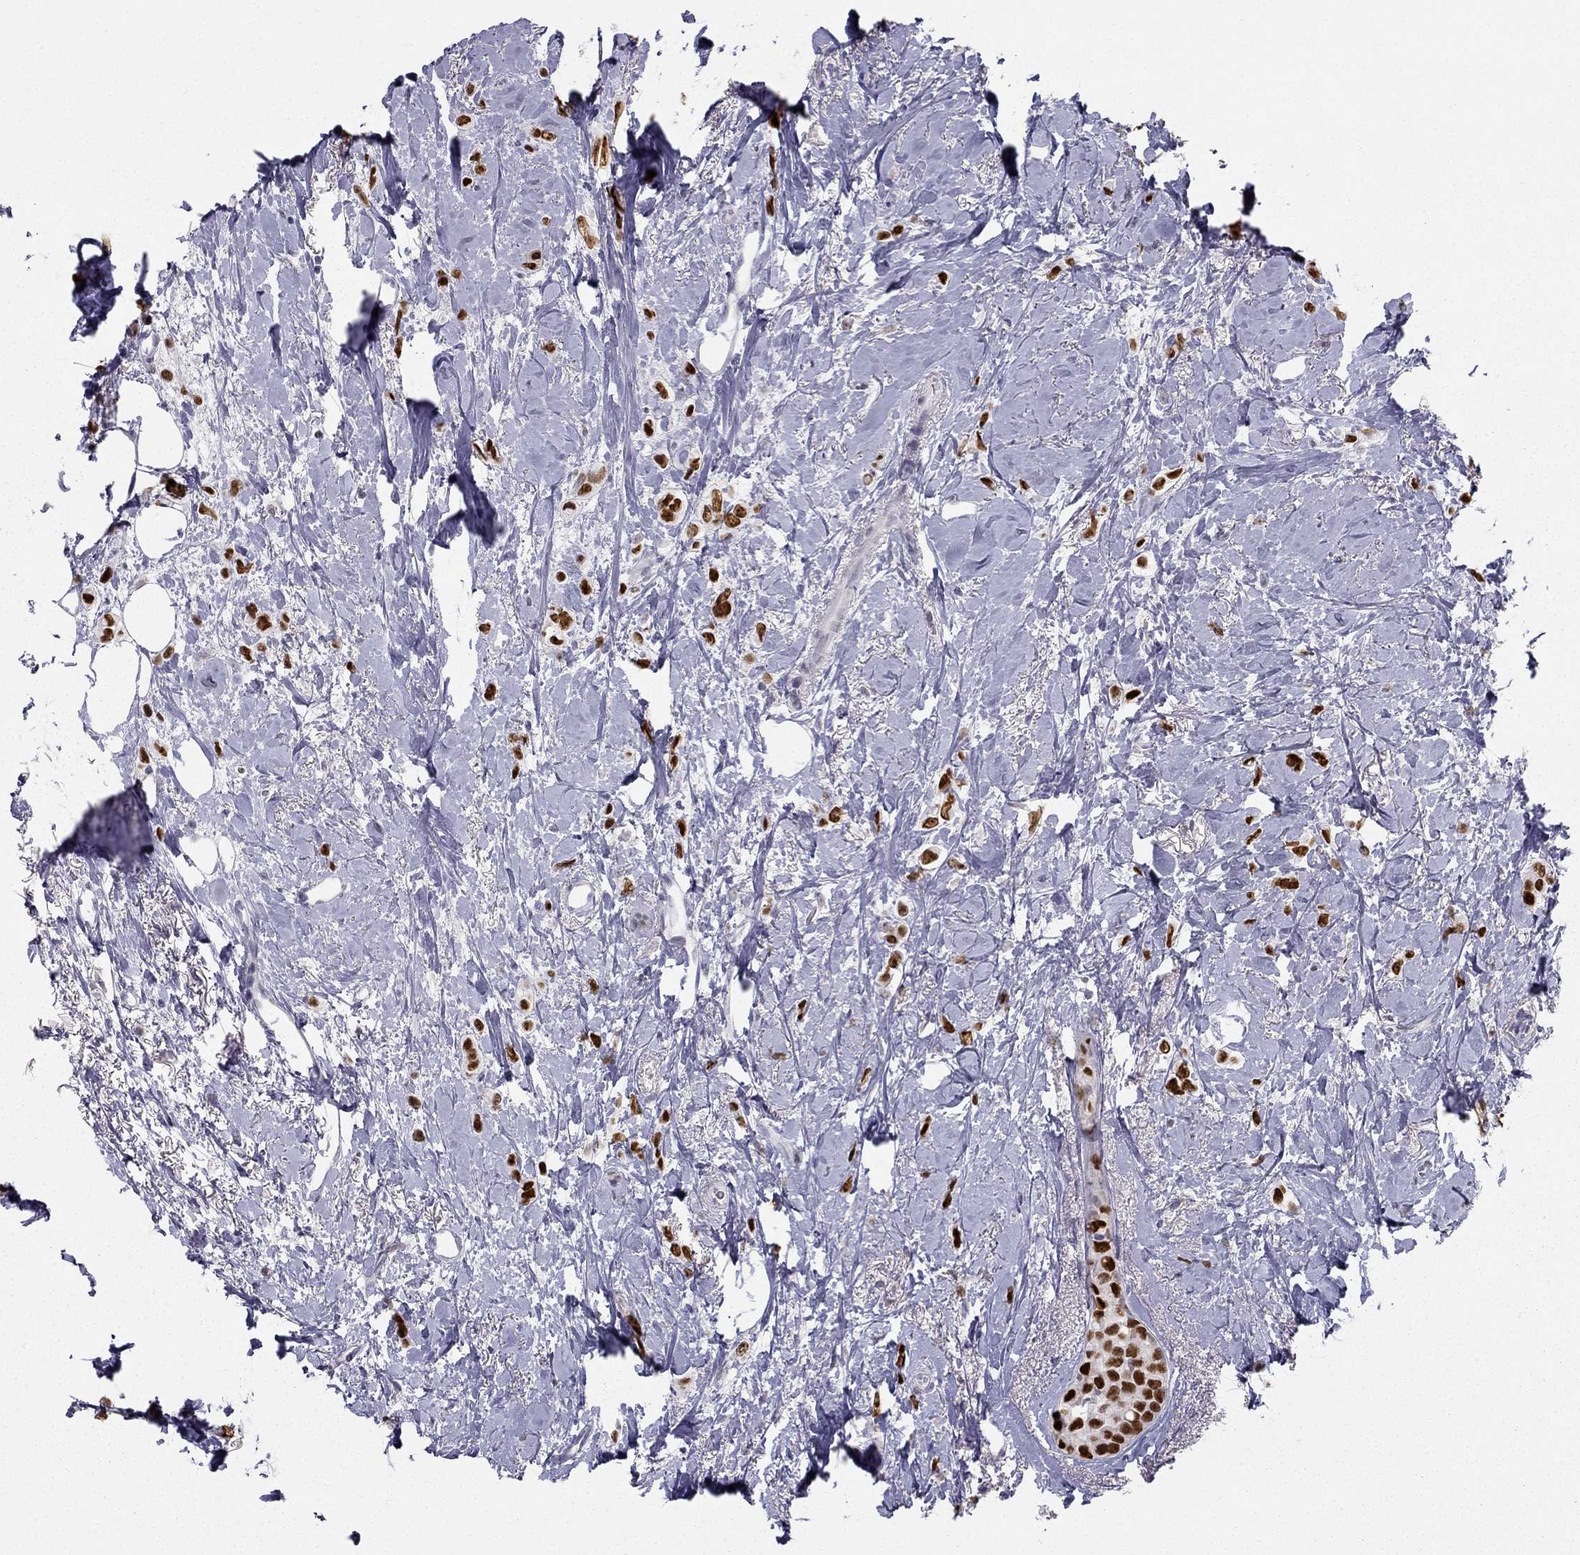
{"staining": {"intensity": "strong", "quantity": ">75%", "location": "nuclear"}, "tissue": "breast cancer", "cell_type": "Tumor cells", "image_type": "cancer", "snomed": [{"axis": "morphology", "description": "Lobular carcinoma"}, {"axis": "topography", "description": "Breast"}], "caption": "Immunohistochemical staining of breast lobular carcinoma exhibits strong nuclear protein staining in about >75% of tumor cells.", "gene": "TRPS1", "patient": {"sex": "female", "age": 66}}